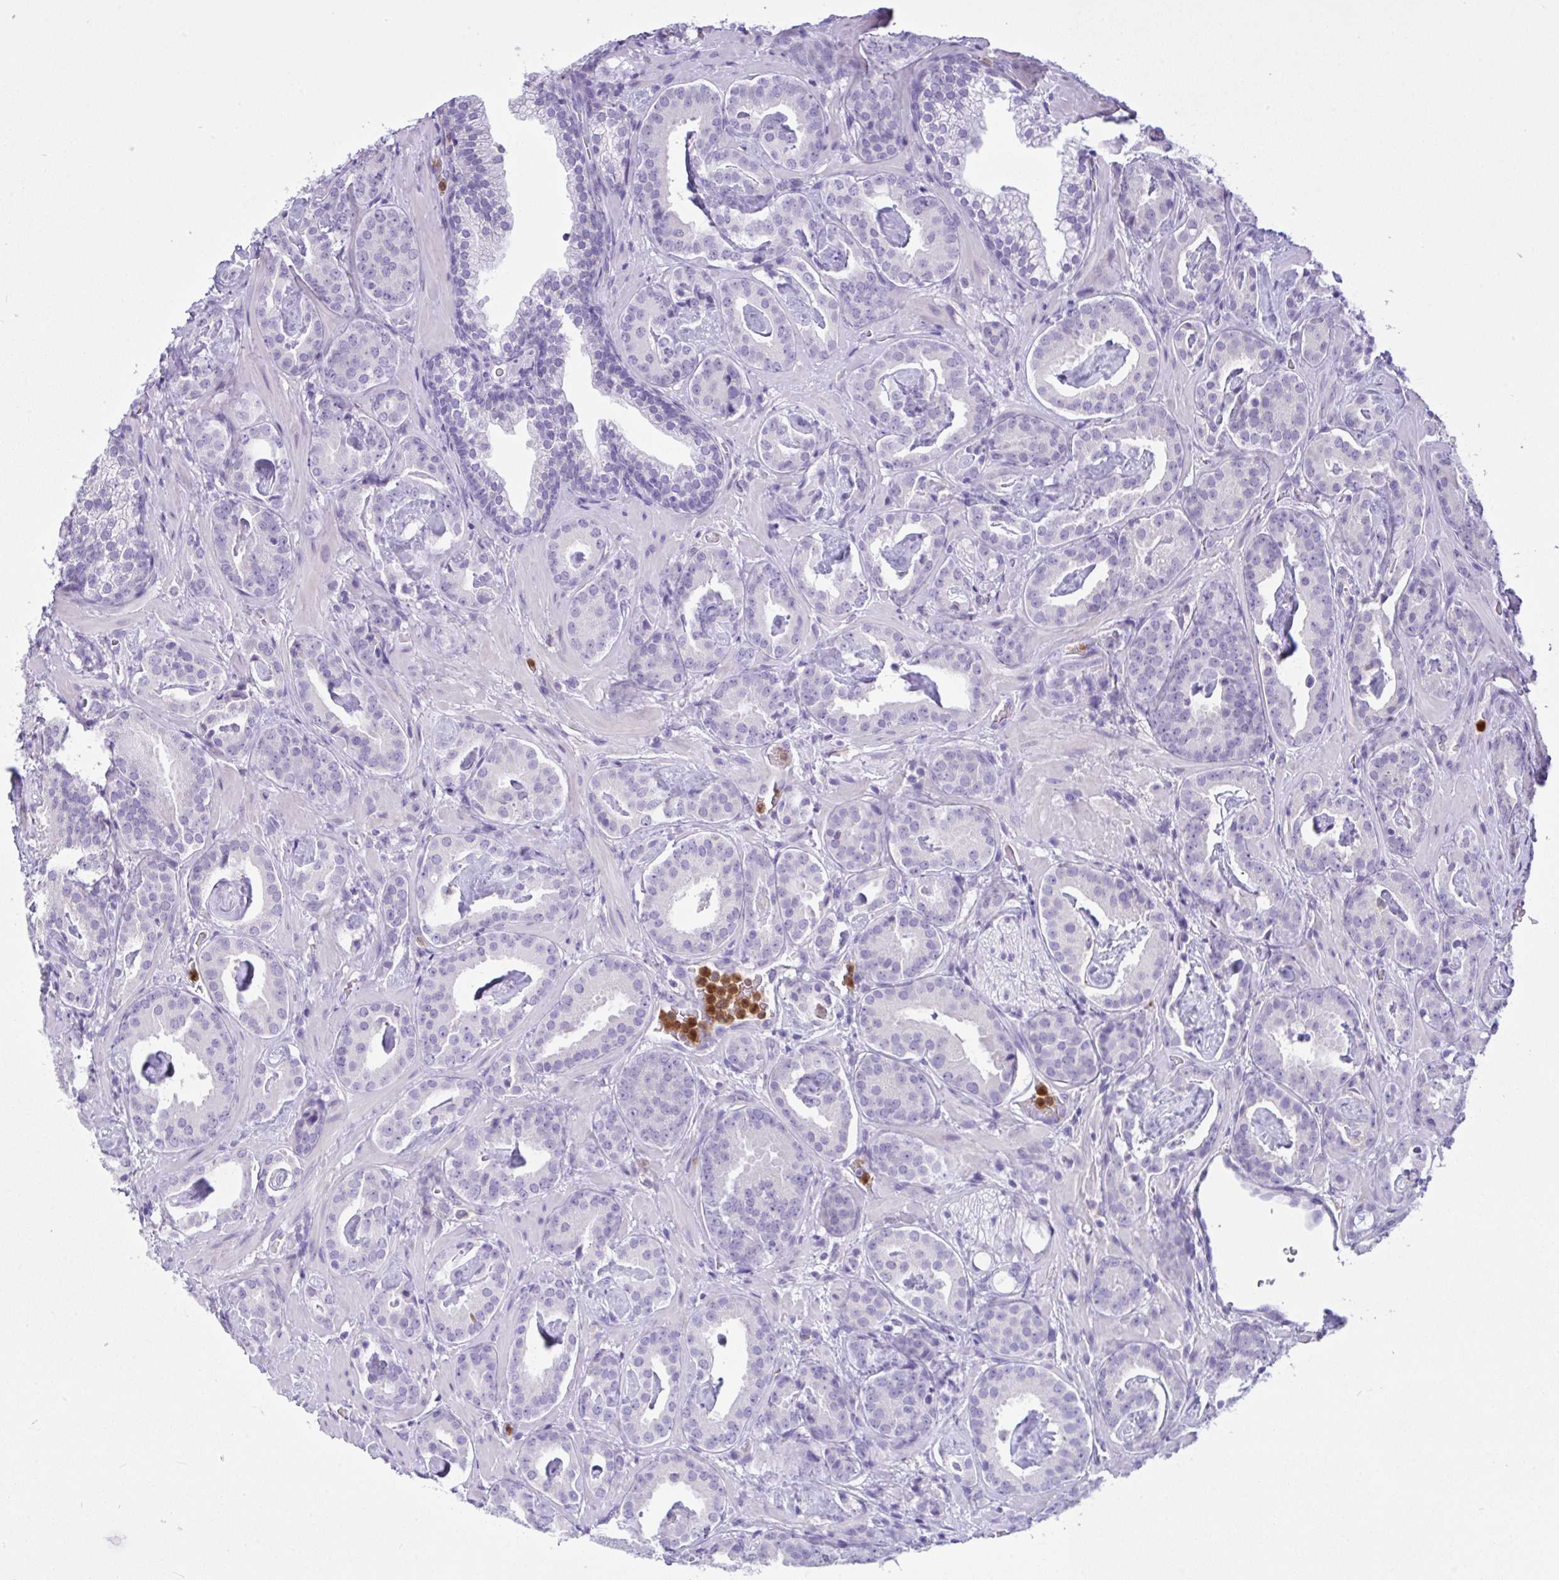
{"staining": {"intensity": "negative", "quantity": "none", "location": "none"}, "tissue": "prostate cancer", "cell_type": "Tumor cells", "image_type": "cancer", "snomed": [{"axis": "morphology", "description": "Adenocarcinoma, Low grade"}, {"axis": "topography", "description": "Prostate"}], "caption": "Immunohistochemical staining of human prostate cancer (adenocarcinoma (low-grade)) exhibits no significant staining in tumor cells.", "gene": "NCF1", "patient": {"sex": "male", "age": 62}}